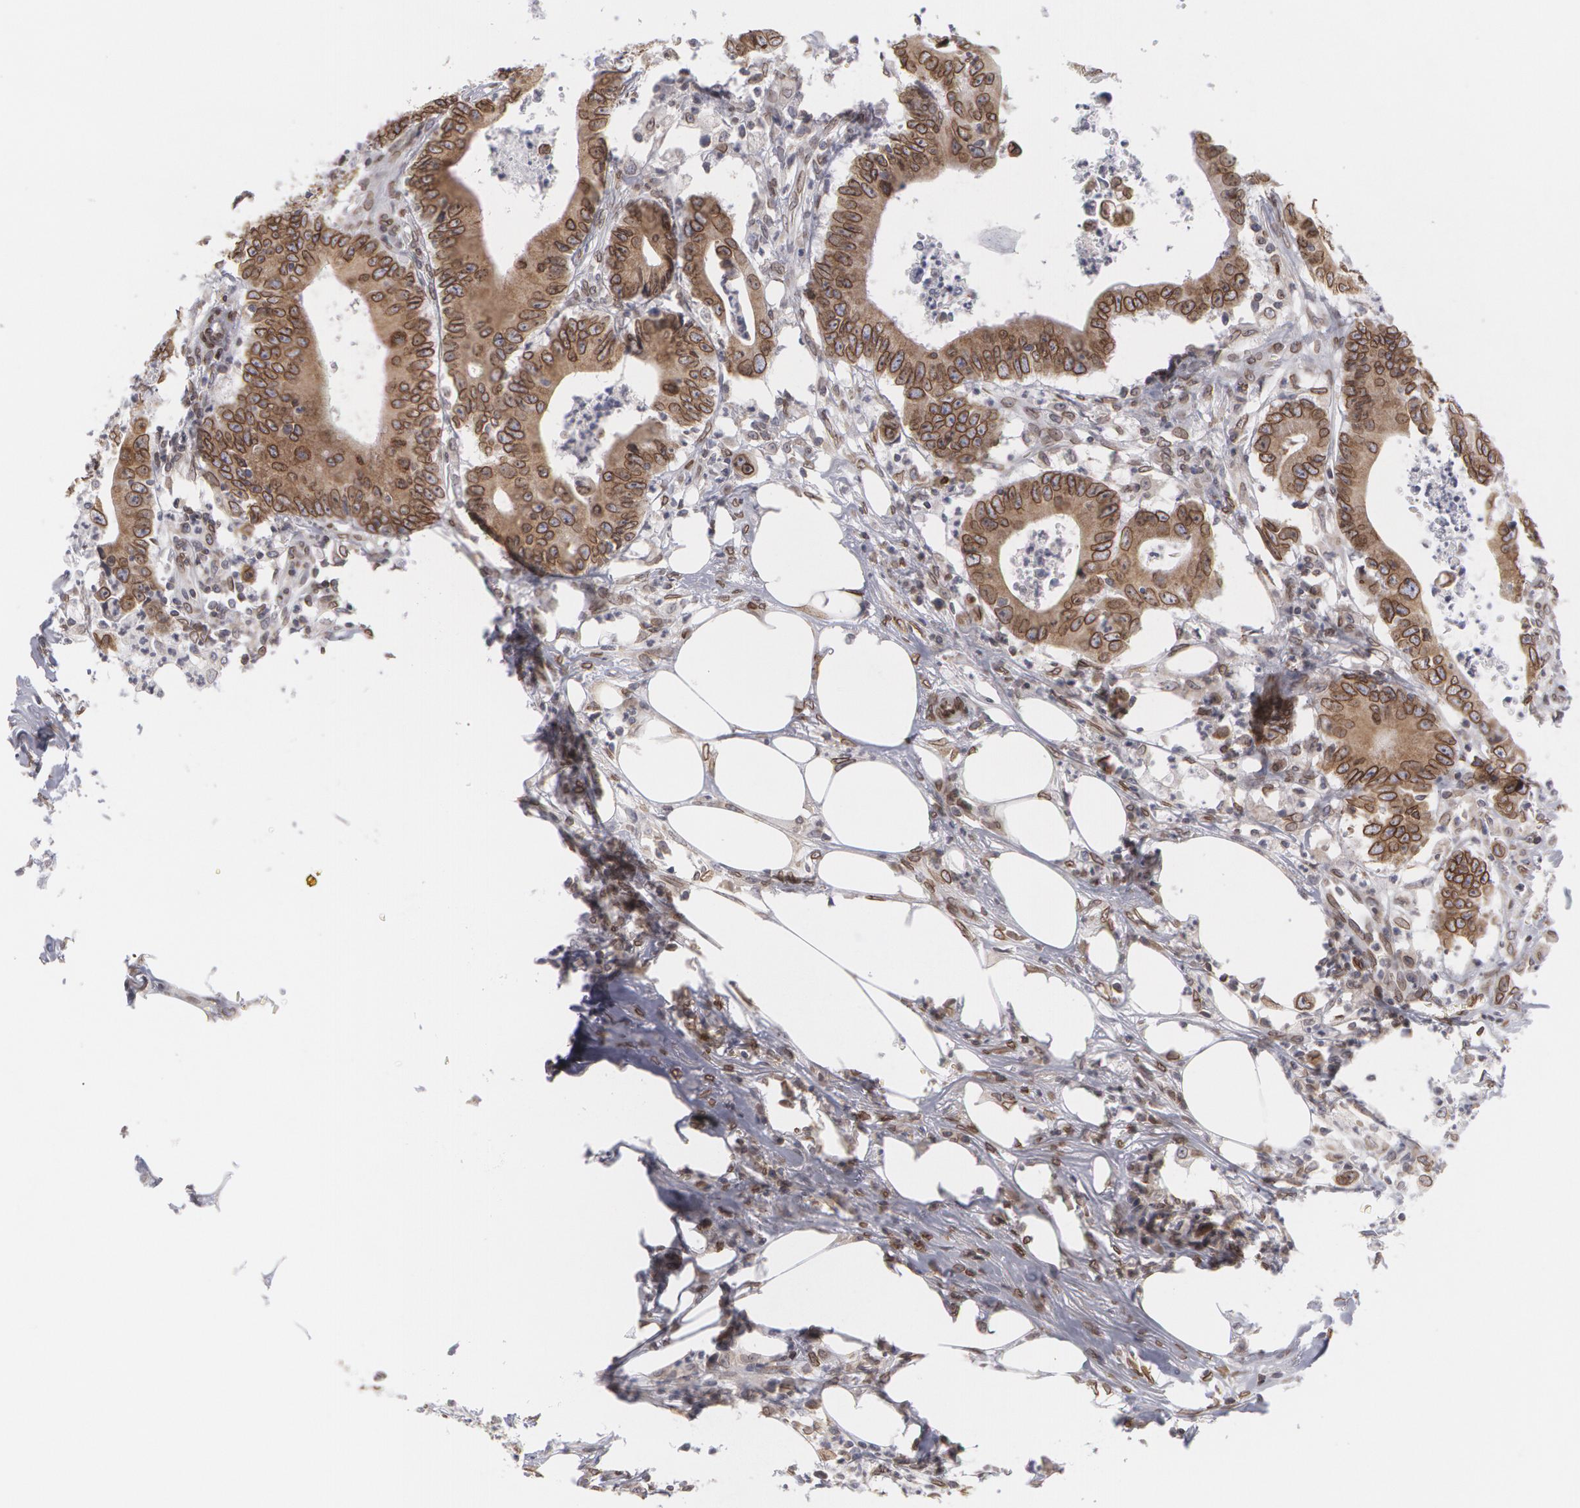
{"staining": {"intensity": "moderate", "quantity": ">75%", "location": "cytoplasmic/membranous,nuclear"}, "tissue": "colorectal cancer", "cell_type": "Tumor cells", "image_type": "cancer", "snomed": [{"axis": "morphology", "description": "Adenocarcinoma, NOS"}, {"axis": "topography", "description": "Colon"}], "caption": "Colorectal cancer (adenocarcinoma) tissue displays moderate cytoplasmic/membranous and nuclear staining in about >75% of tumor cells", "gene": "EMD", "patient": {"sex": "male", "age": 55}}